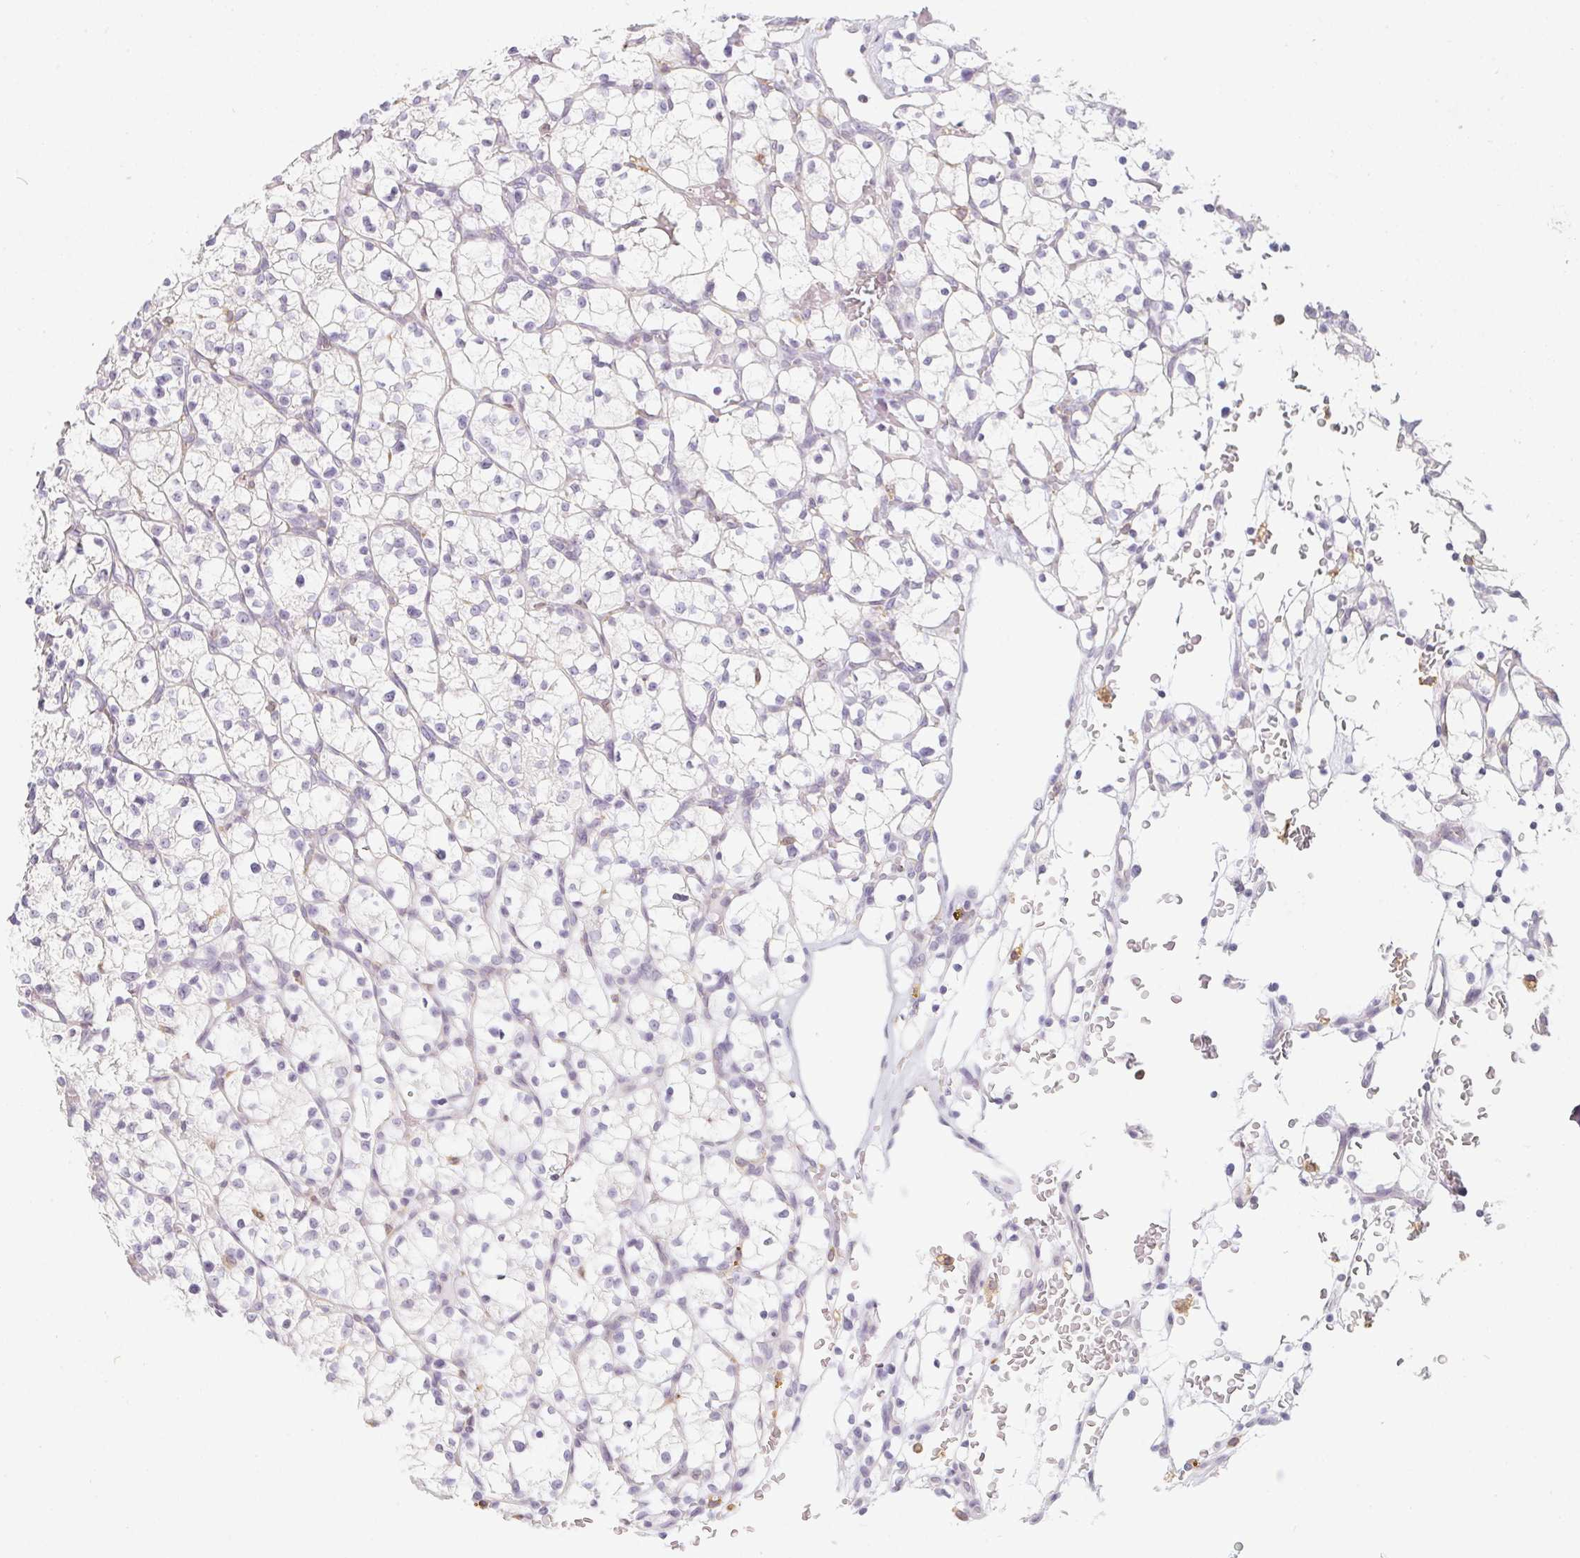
{"staining": {"intensity": "negative", "quantity": "none", "location": "none"}, "tissue": "renal cancer", "cell_type": "Tumor cells", "image_type": "cancer", "snomed": [{"axis": "morphology", "description": "Adenocarcinoma, NOS"}, {"axis": "topography", "description": "Kidney"}], "caption": "This image is of adenocarcinoma (renal) stained with IHC to label a protein in brown with the nuclei are counter-stained blue. There is no expression in tumor cells.", "gene": "SOAT1", "patient": {"sex": "female", "age": 64}}